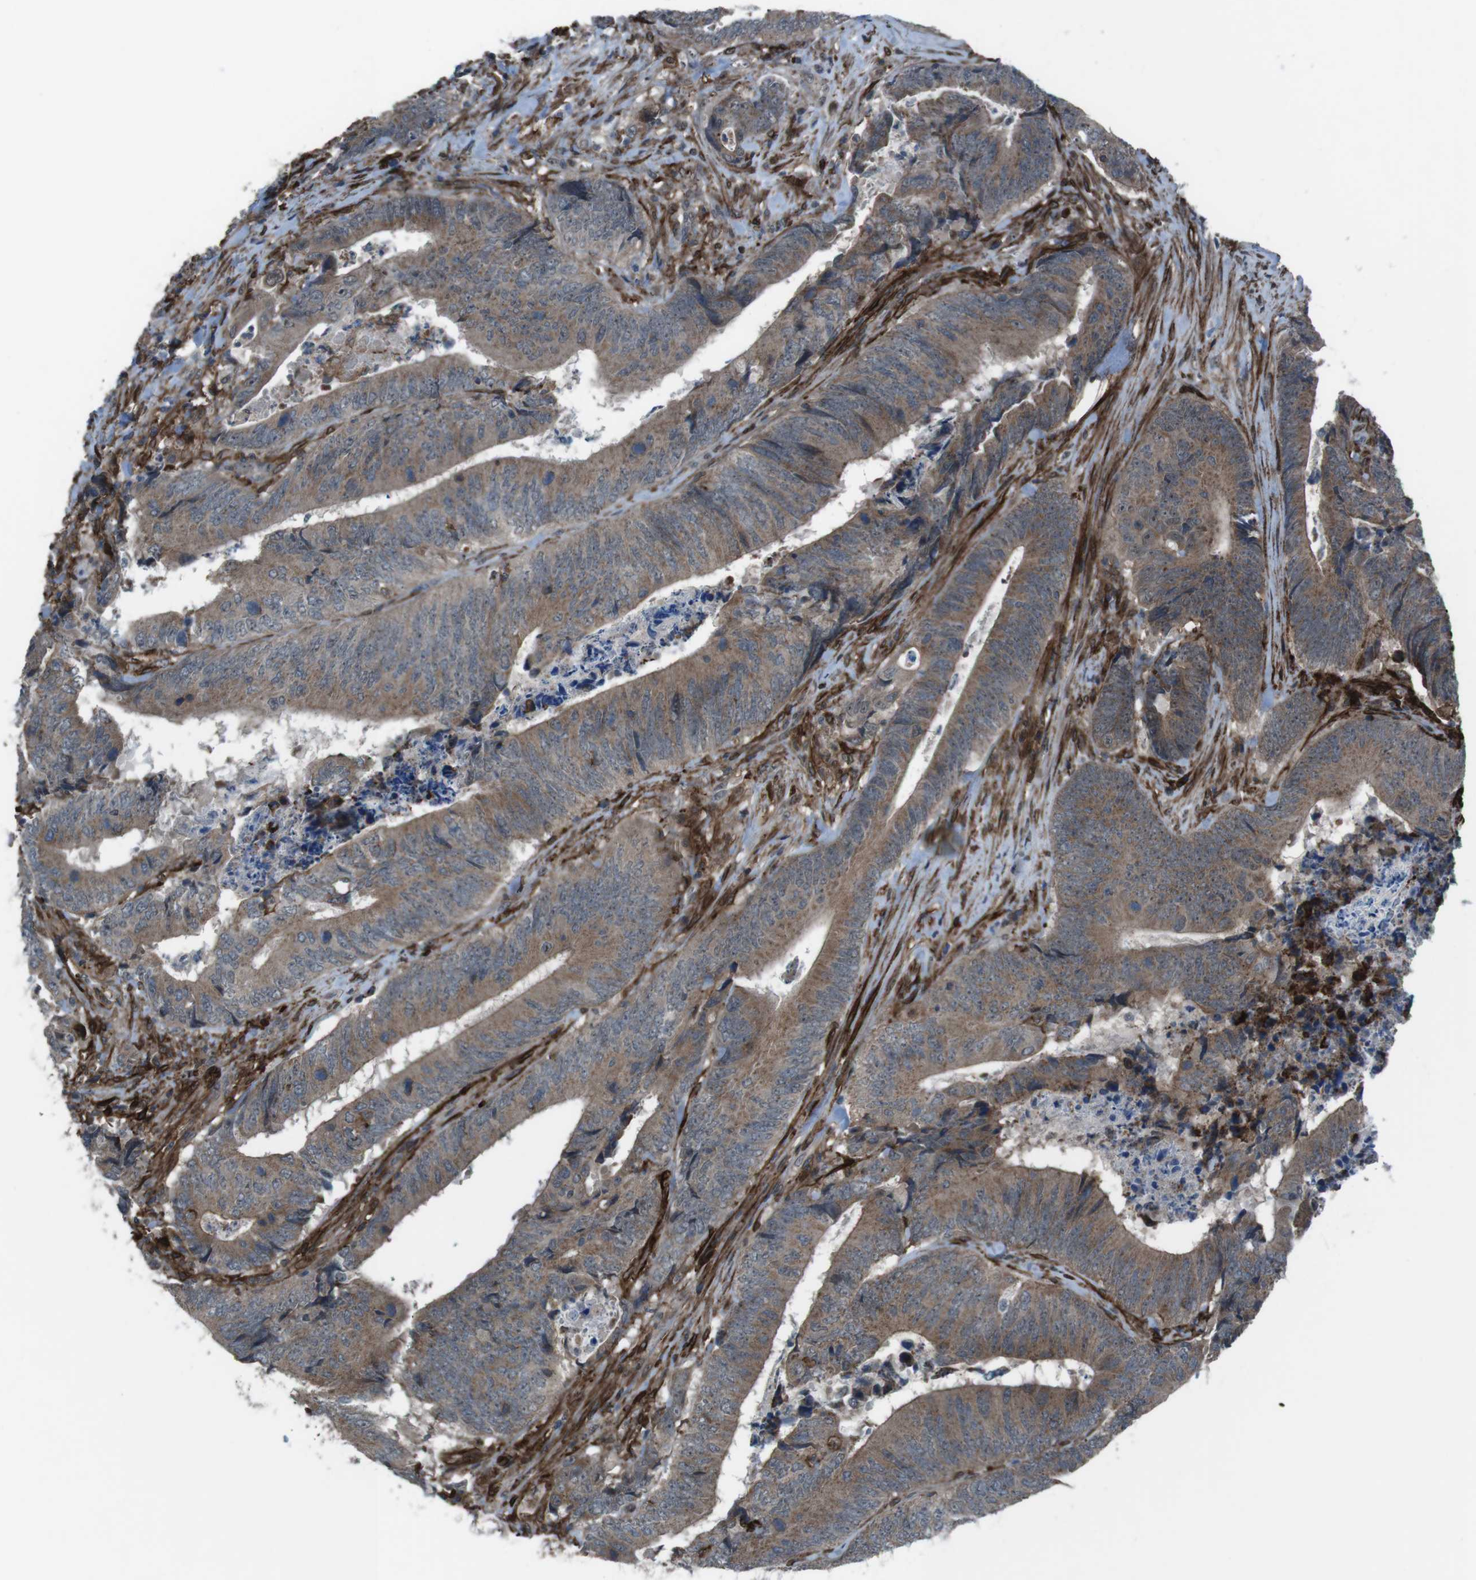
{"staining": {"intensity": "moderate", "quantity": ">75%", "location": "cytoplasmic/membranous"}, "tissue": "colorectal cancer", "cell_type": "Tumor cells", "image_type": "cancer", "snomed": [{"axis": "morphology", "description": "Normal tissue, NOS"}, {"axis": "morphology", "description": "Adenocarcinoma, NOS"}, {"axis": "topography", "description": "Colon"}], "caption": "Colorectal adenocarcinoma stained with a brown dye displays moderate cytoplasmic/membranous positive positivity in about >75% of tumor cells.", "gene": "GDF10", "patient": {"sex": "male", "age": 56}}